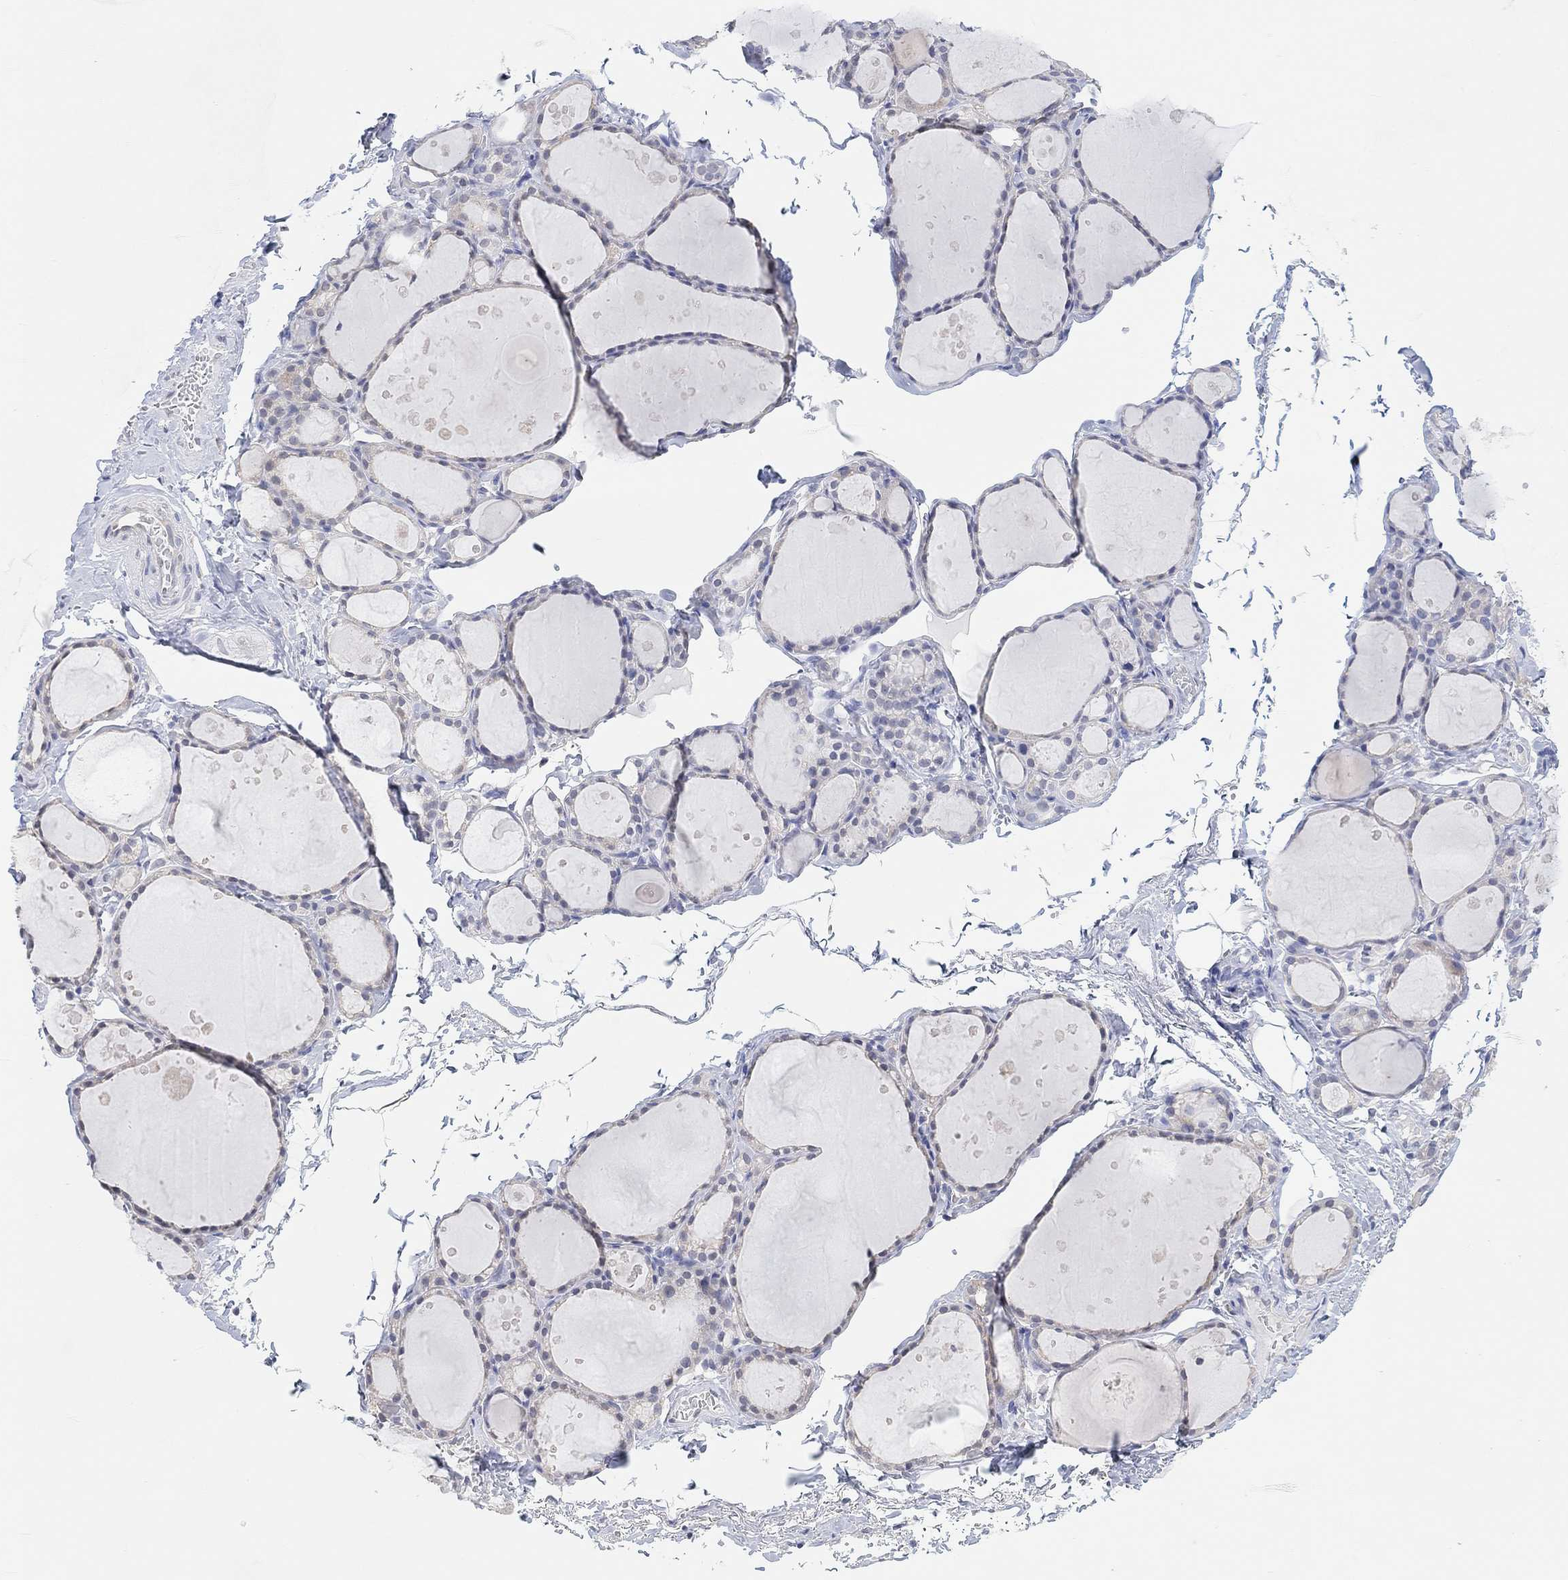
{"staining": {"intensity": "negative", "quantity": "none", "location": "none"}, "tissue": "thyroid gland", "cell_type": "Glandular cells", "image_type": "normal", "snomed": [{"axis": "morphology", "description": "Normal tissue, NOS"}, {"axis": "topography", "description": "Thyroid gland"}], "caption": "This photomicrograph is of normal thyroid gland stained with immunohistochemistry to label a protein in brown with the nuclei are counter-stained blue. There is no positivity in glandular cells. The staining is performed using DAB (3,3'-diaminobenzidine) brown chromogen with nuclei counter-stained in using hematoxylin.", "gene": "MUC1", "patient": {"sex": "male", "age": 68}}